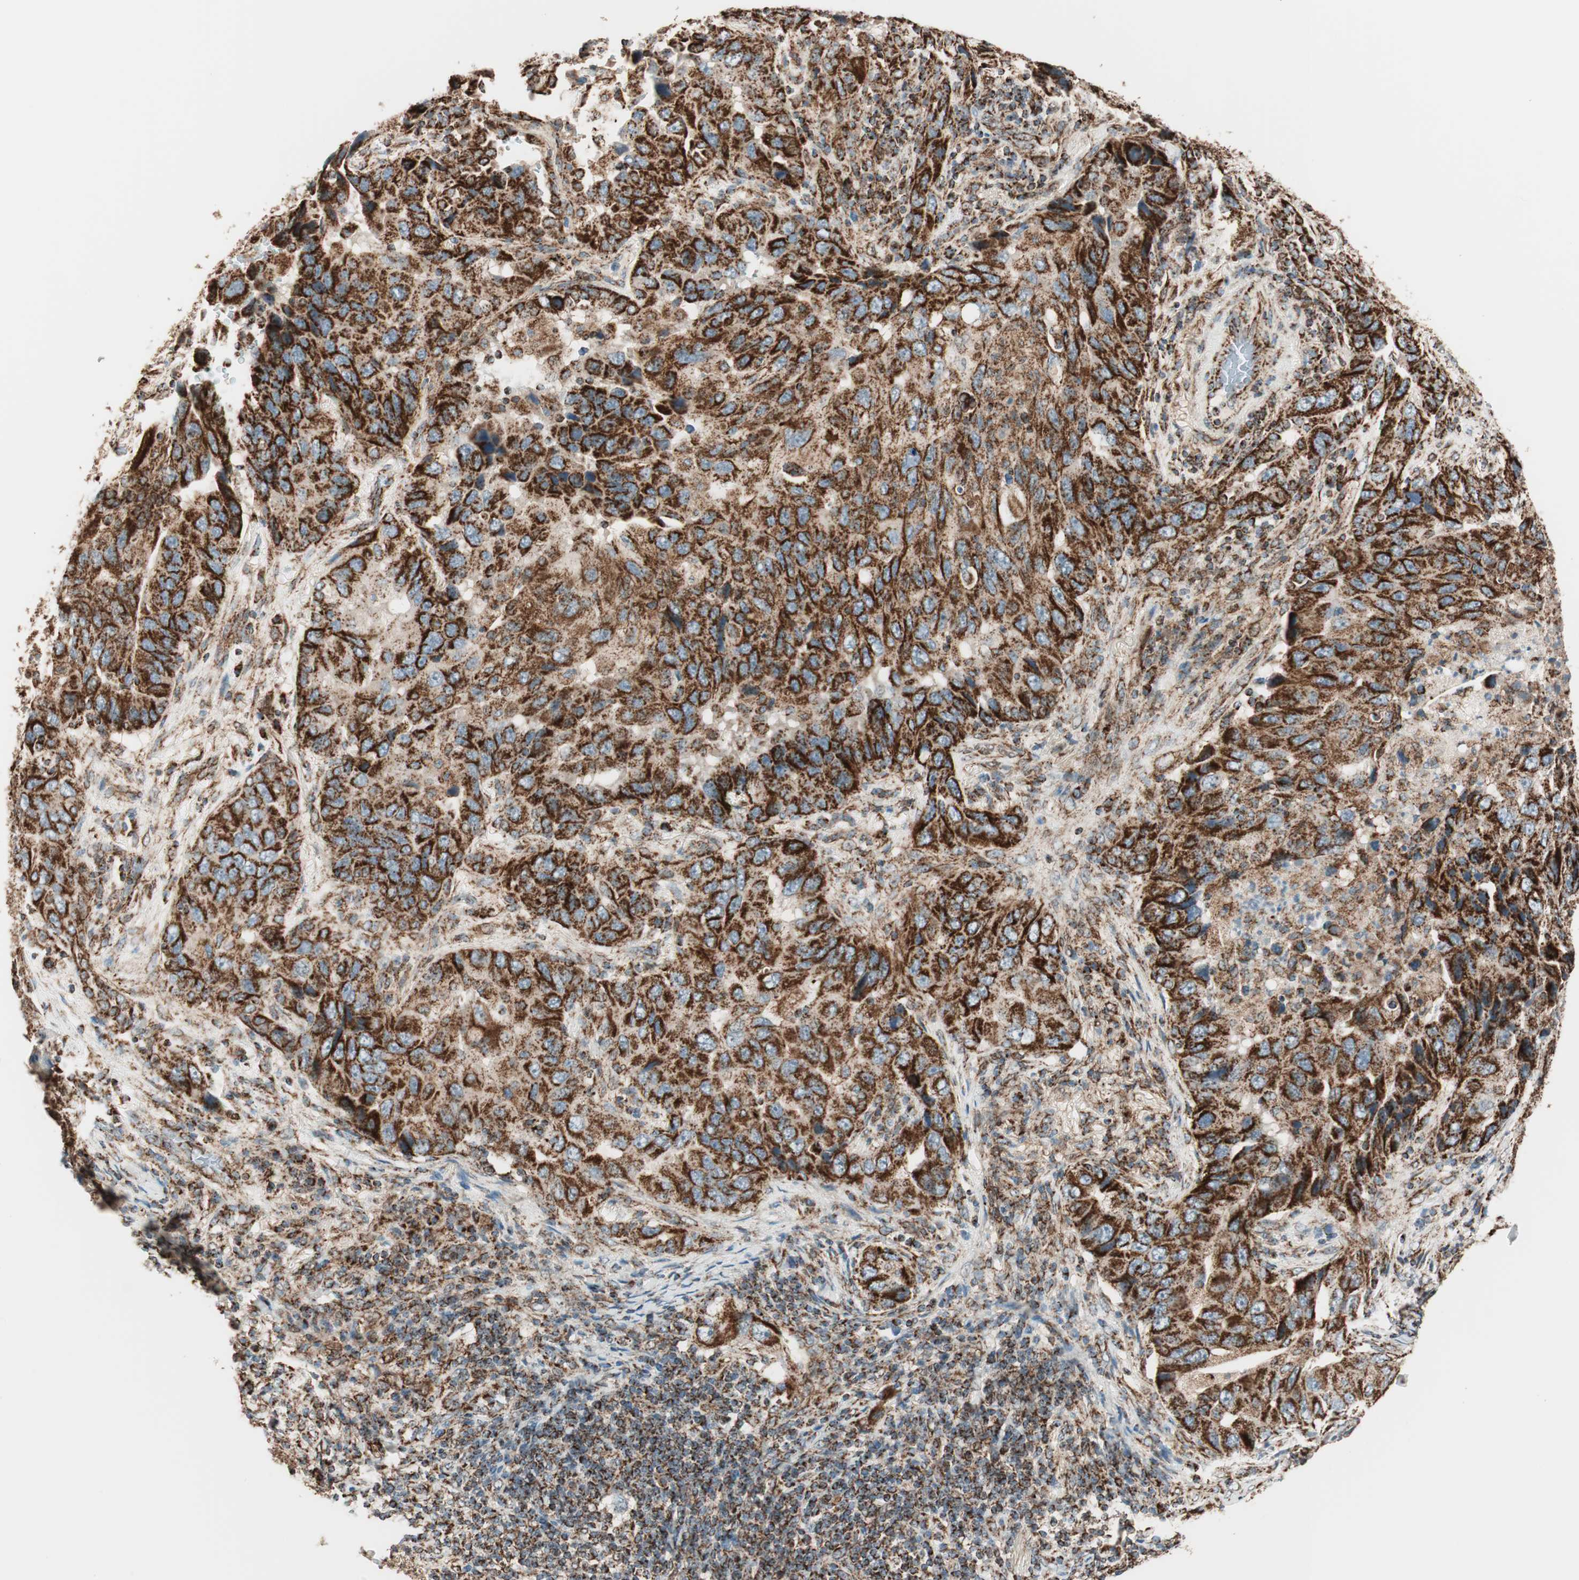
{"staining": {"intensity": "strong", "quantity": ">75%", "location": "cytoplasmic/membranous"}, "tissue": "lung cancer", "cell_type": "Tumor cells", "image_type": "cancer", "snomed": [{"axis": "morphology", "description": "Adenocarcinoma, NOS"}, {"axis": "topography", "description": "Lung"}], "caption": "Immunohistochemistry (IHC) of human lung cancer (adenocarcinoma) shows high levels of strong cytoplasmic/membranous expression in about >75% of tumor cells. The protein of interest is stained brown, and the nuclei are stained in blue (DAB IHC with brightfield microscopy, high magnification).", "gene": "TOMM22", "patient": {"sex": "female", "age": 65}}